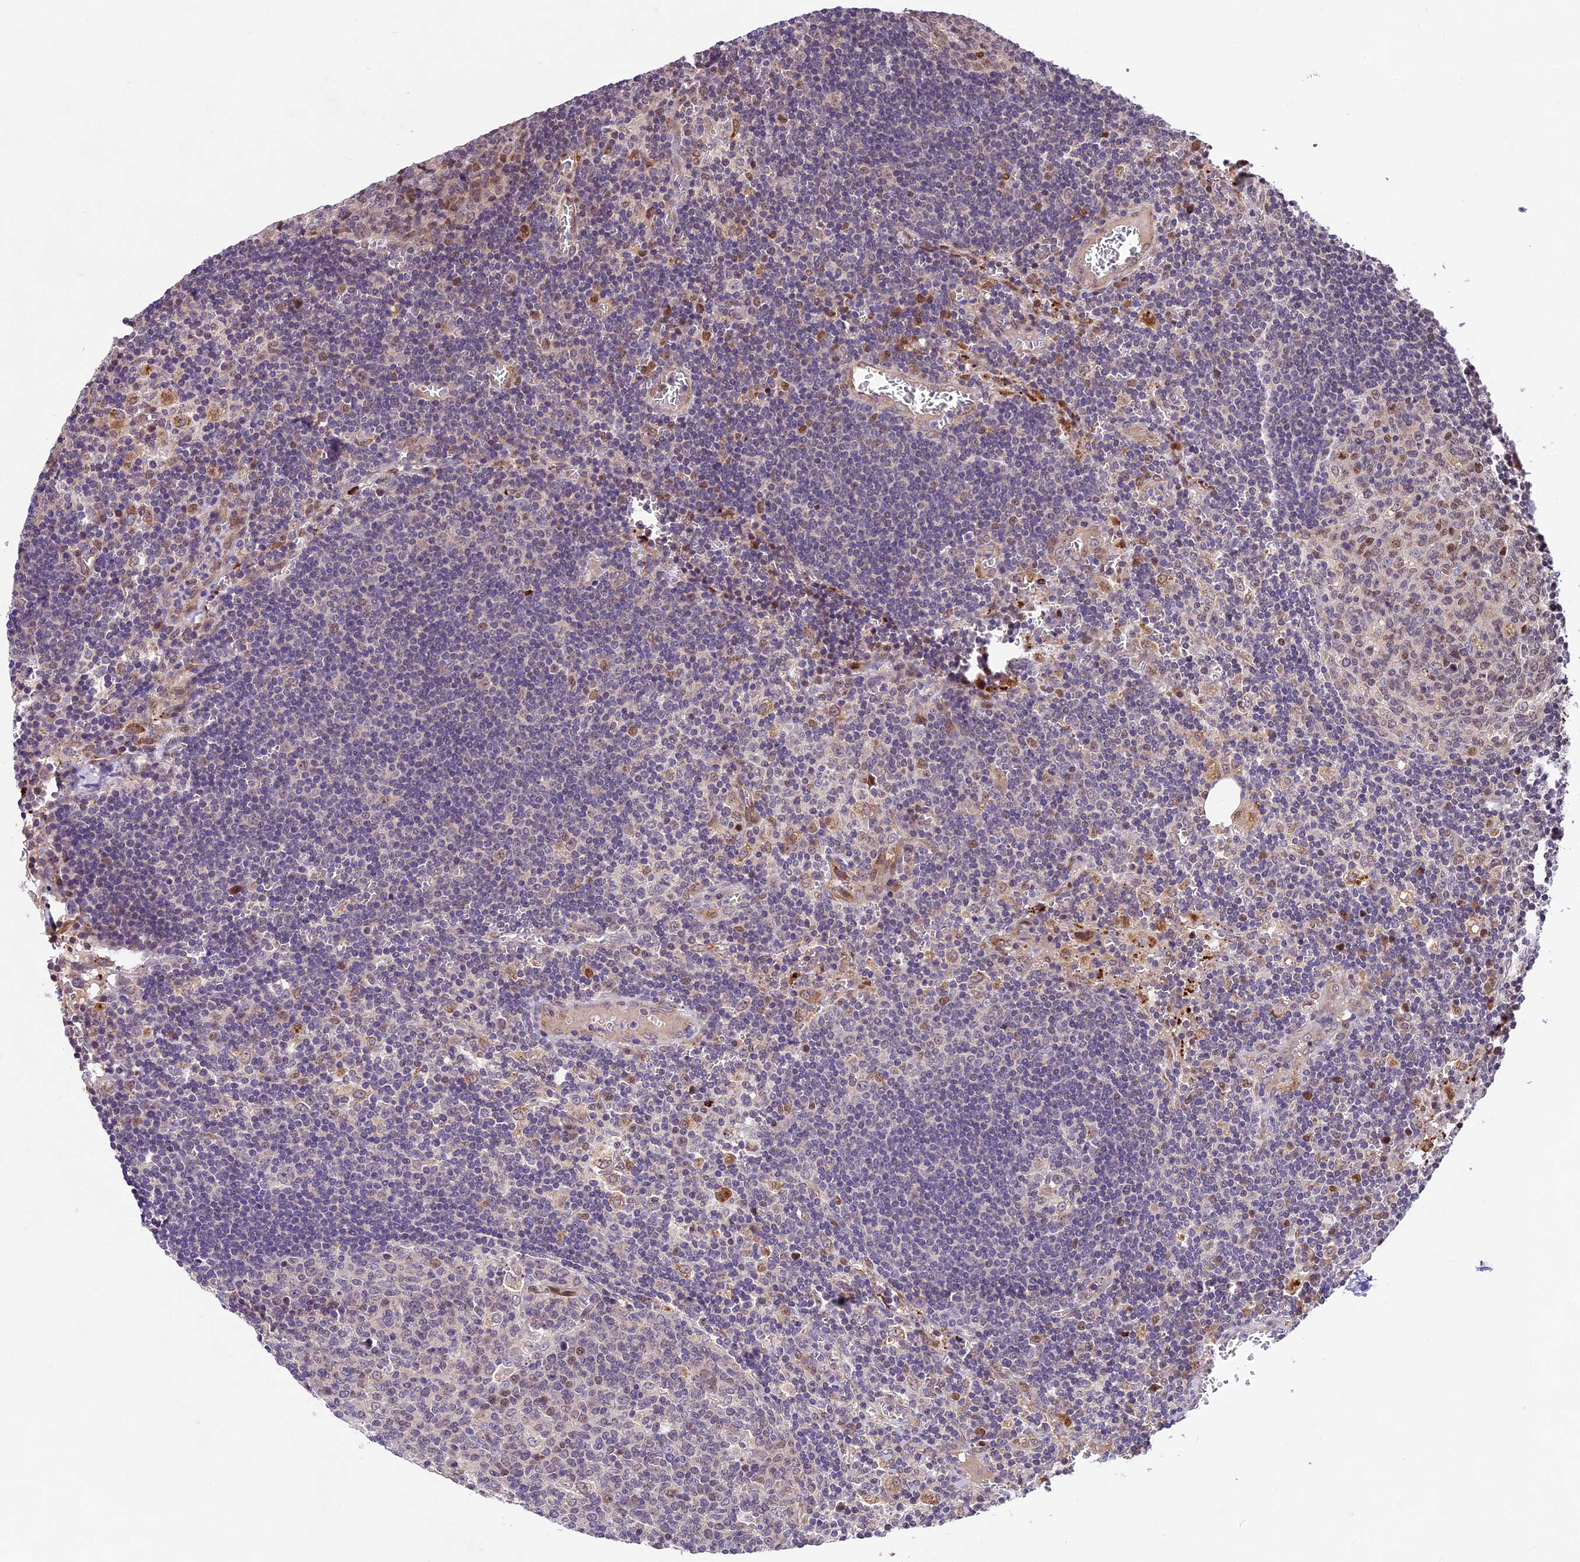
{"staining": {"intensity": "moderate", "quantity": "<25%", "location": "nuclear"}, "tissue": "lymph node", "cell_type": "Germinal center cells", "image_type": "normal", "snomed": [{"axis": "morphology", "description": "Normal tissue, NOS"}, {"axis": "topography", "description": "Lymph node"}], "caption": "Immunohistochemical staining of normal lymph node reveals <25% levels of moderate nuclear protein staining in about <25% of germinal center cells. (DAB IHC, brown staining for protein, blue staining for nuclei).", "gene": "CCSER1", "patient": {"sex": "female", "age": 73}}